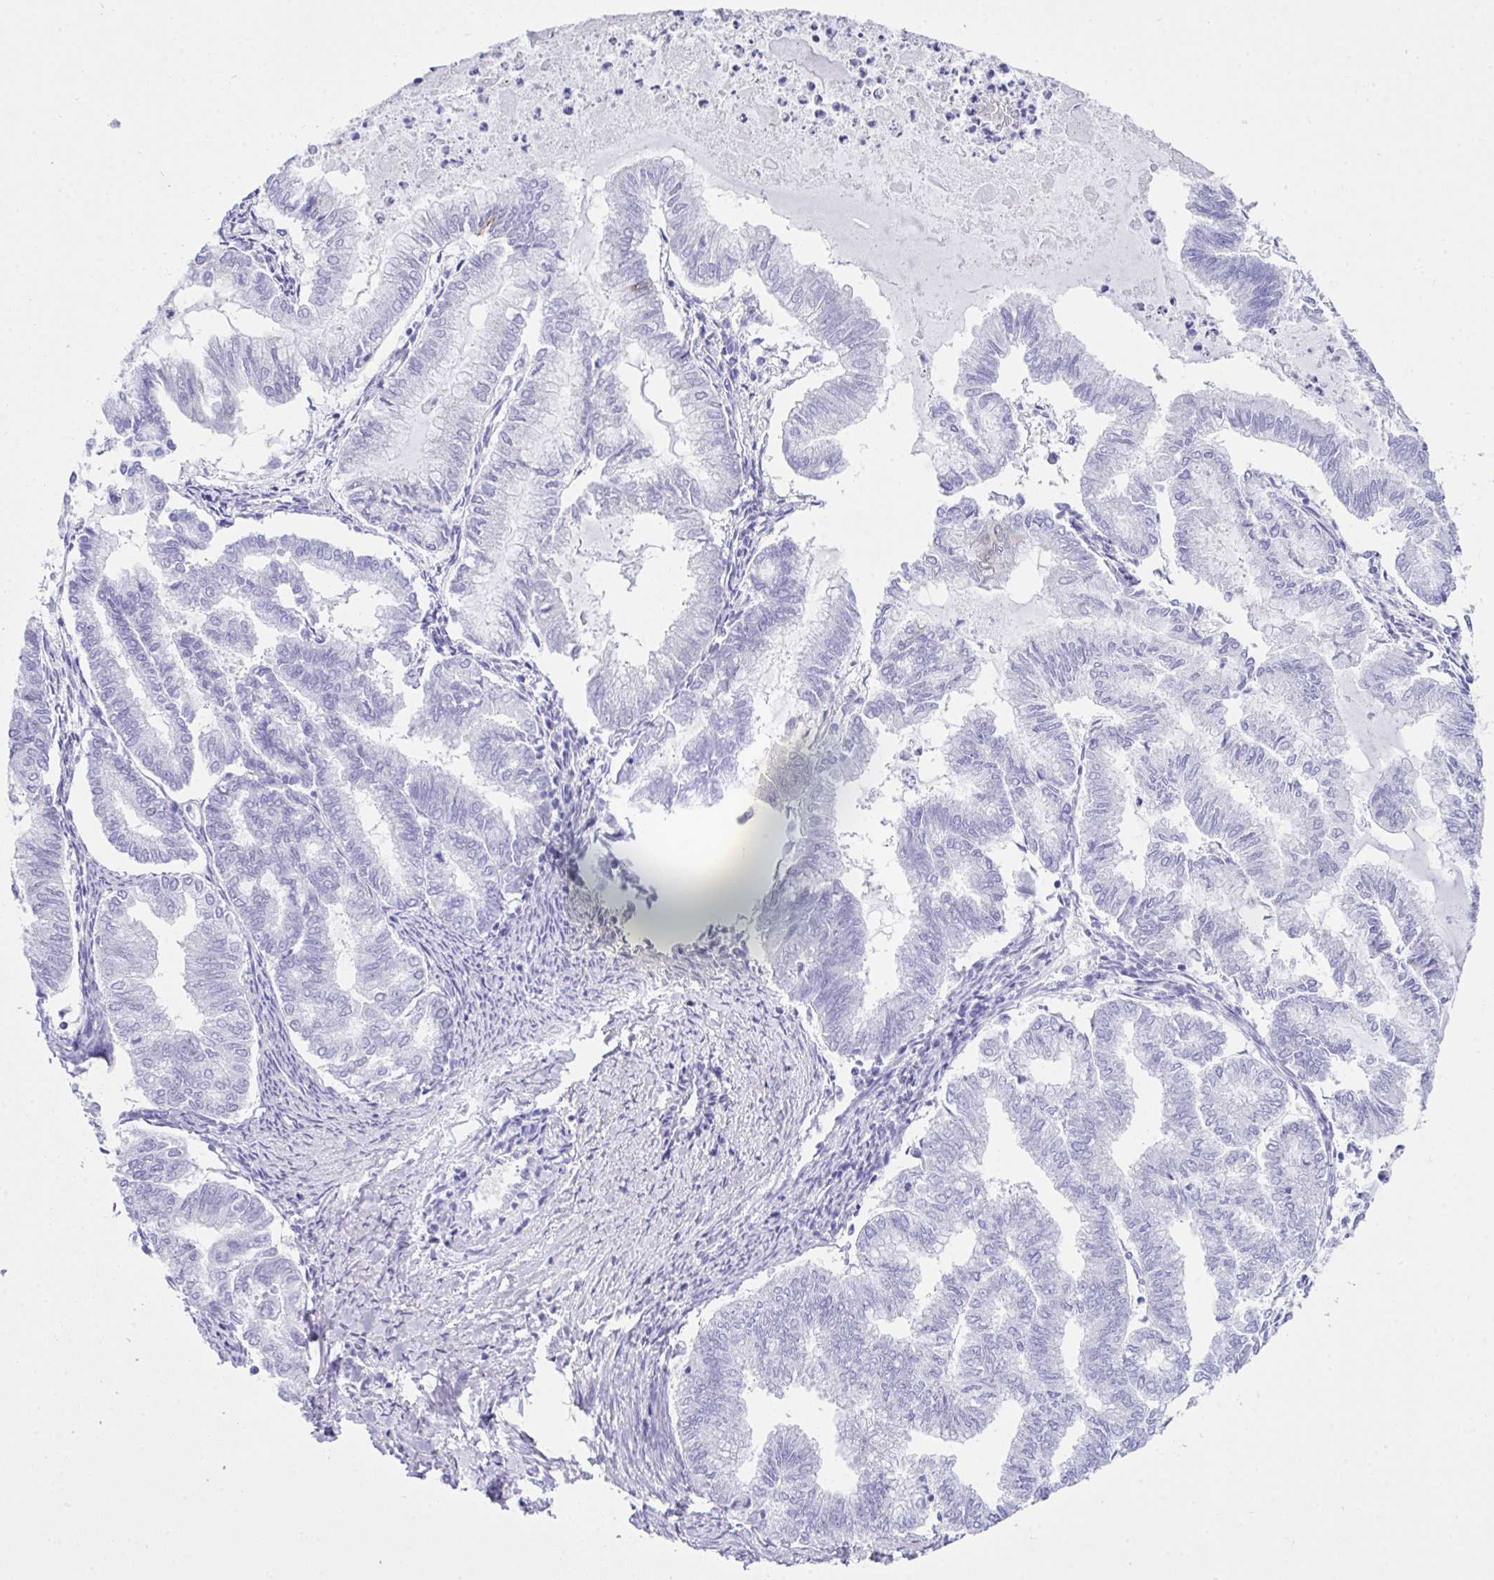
{"staining": {"intensity": "negative", "quantity": "none", "location": "none"}, "tissue": "endometrial cancer", "cell_type": "Tumor cells", "image_type": "cancer", "snomed": [{"axis": "morphology", "description": "Adenocarcinoma, NOS"}, {"axis": "topography", "description": "Endometrium"}], "caption": "A high-resolution micrograph shows IHC staining of adenocarcinoma (endometrial), which reveals no significant staining in tumor cells.", "gene": "LGALS4", "patient": {"sex": "female", "age": 79}}